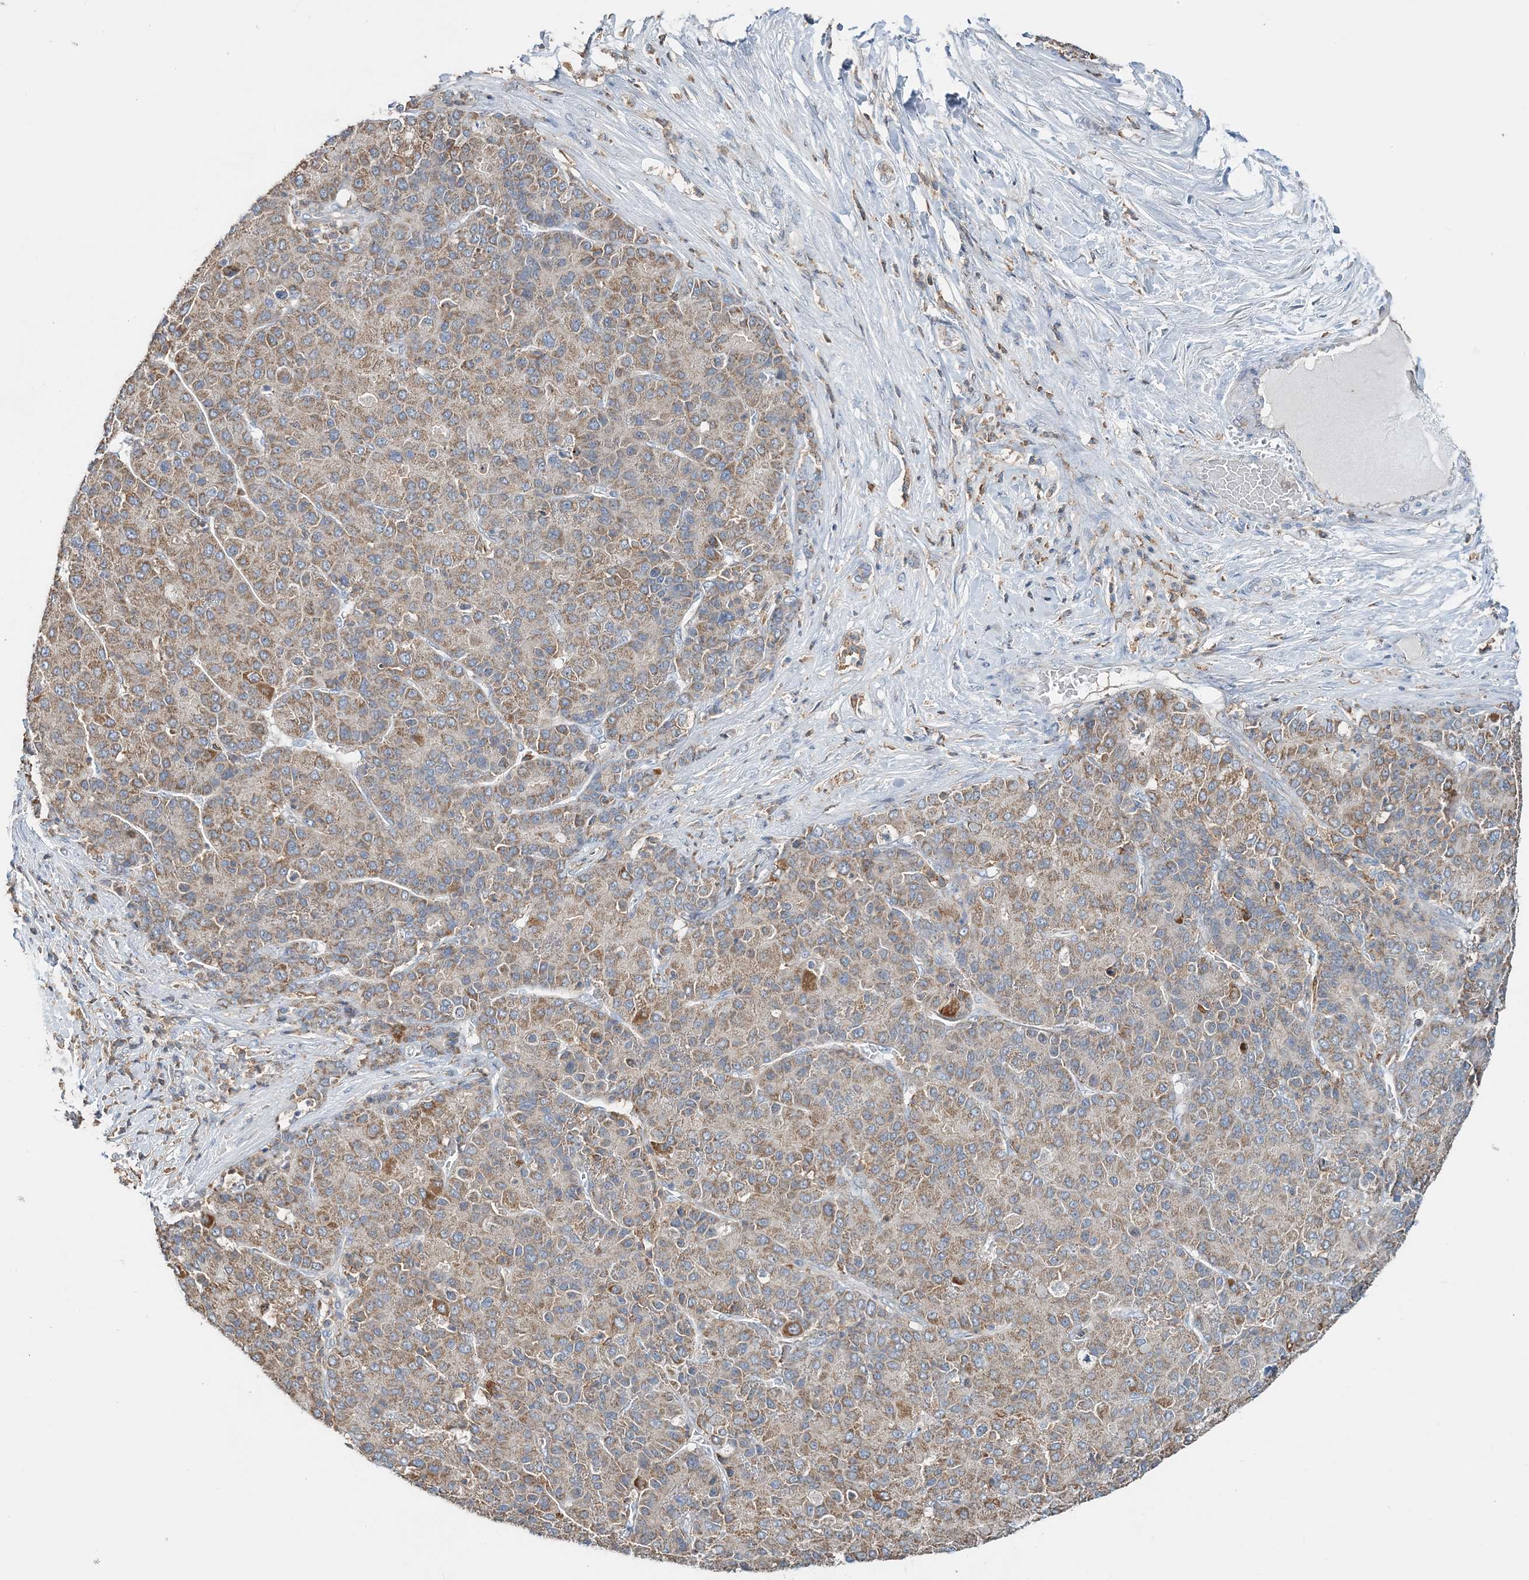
{"staining": {"intensity": "moderate", "quantity": ">75%", "location": "cytoplasmic/membranous"}, "tissue": "liver cancer", "cell_type": "Tumor cells", "image_type": "cancer", "snomed": [{"axis": "morphology", "description": "Carcinoma, Hepatocellular, NOS"}, {"axis": "topography", "description": "Liver"}], "caption": "Brown immunohistochemical staining in human hepatocellular carcinoma (liver) reveals moderate cytoplasmic/membranous staining in about >75% of tumor cells.", "gene": "TMLHE", "patient": {"sex": "male", "age": 65}}